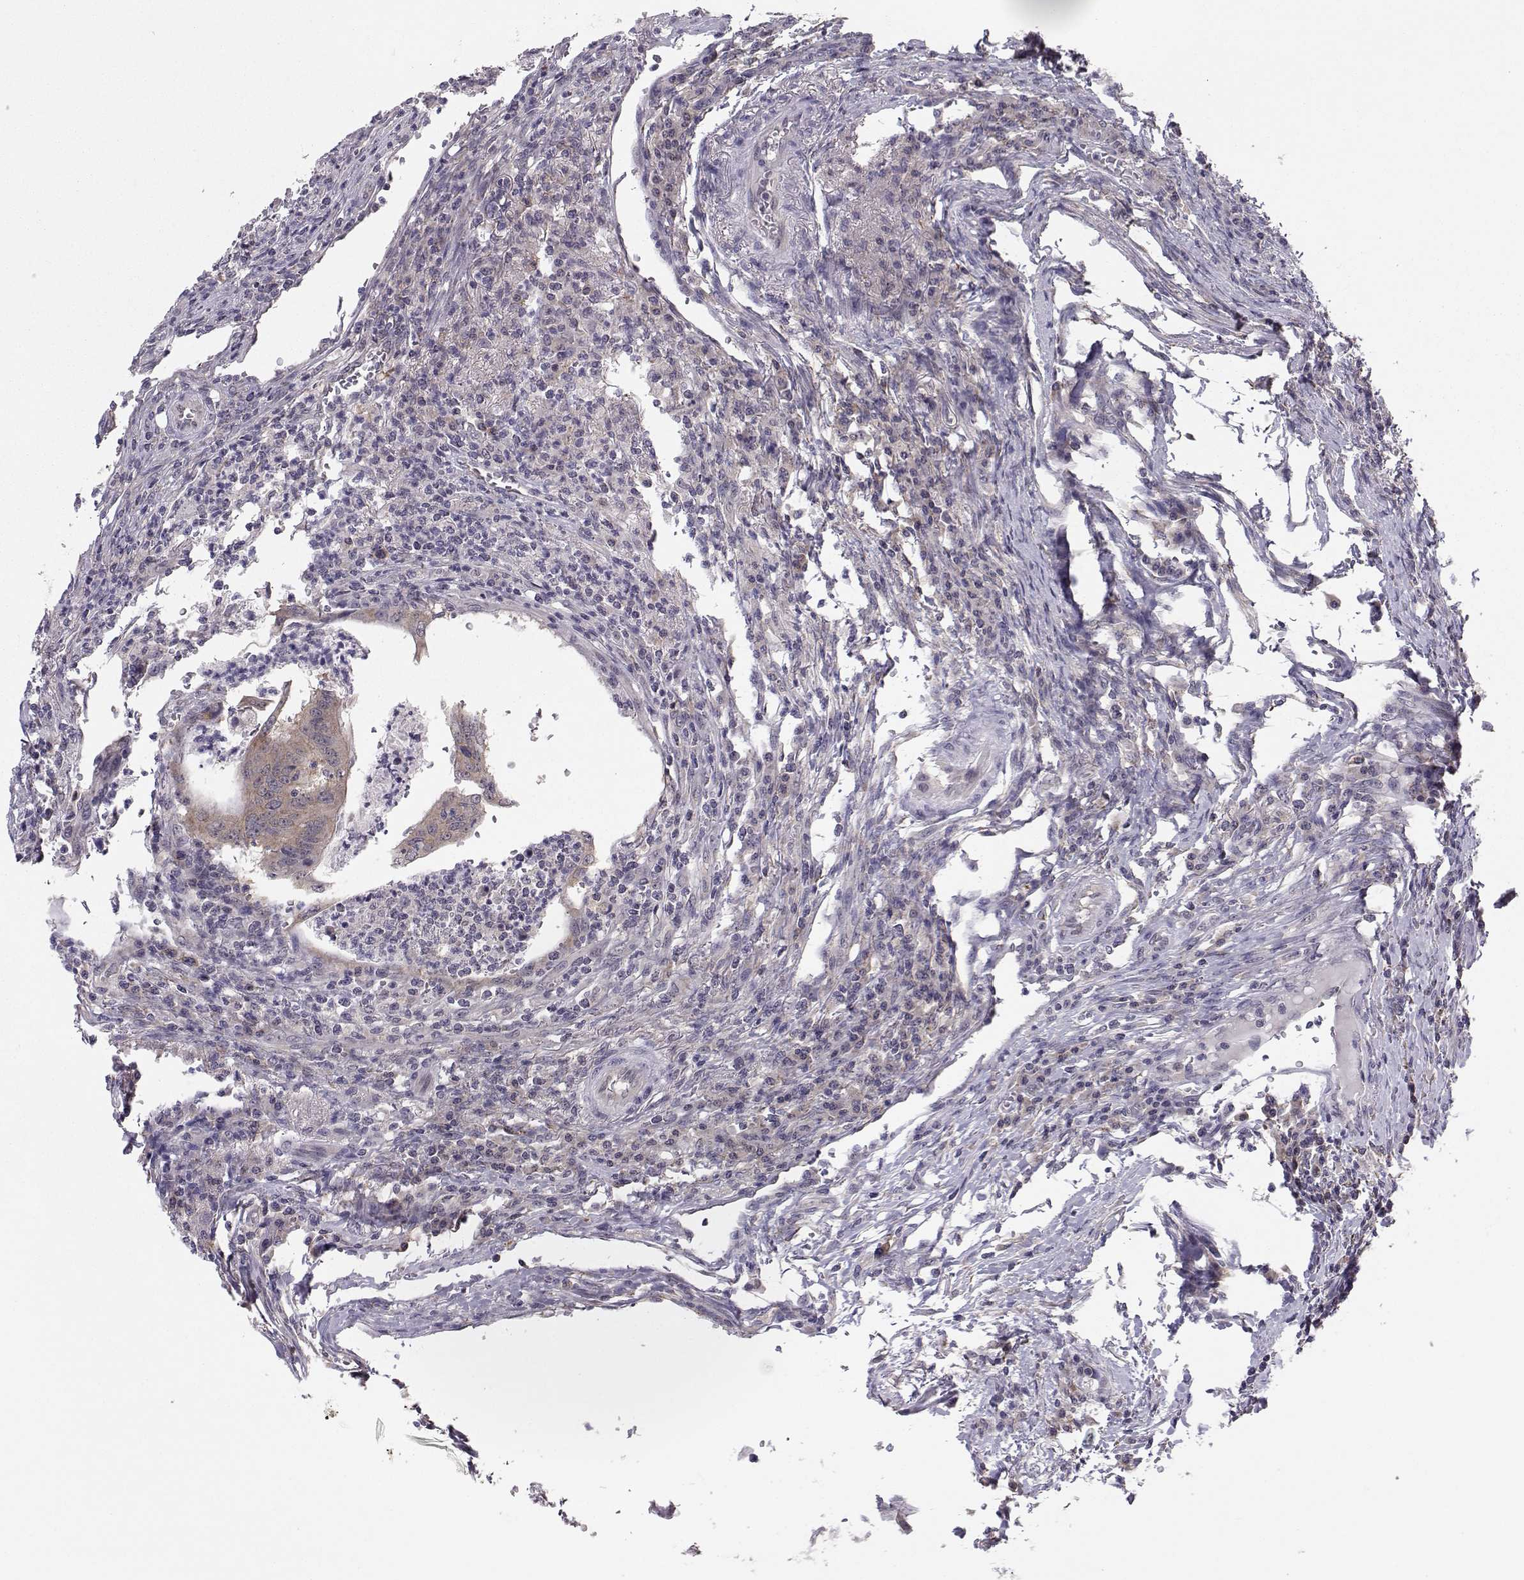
{"staining": {"intensity": "weak", "quantity": ">75%", "location": "cytoplasmic/membranous"}, "tissue": "colorectal cancer", "cell_type": "Tumor cells", "image_type": "cancer", "snomed": [{"axis": "morphology", "description": "Adenocarcinoma, NOS"}, {"axis": "topography", "description": "Colon"}], "caption": "Immunohistochemical staining of human colorectal cancer (adenocarcinoma) shows weak cytoplasmic/membranous protein positivity in about >75% of tumor cells.", "gene": "KIF13B", "patient": {"sex": "female", "age": 70}}